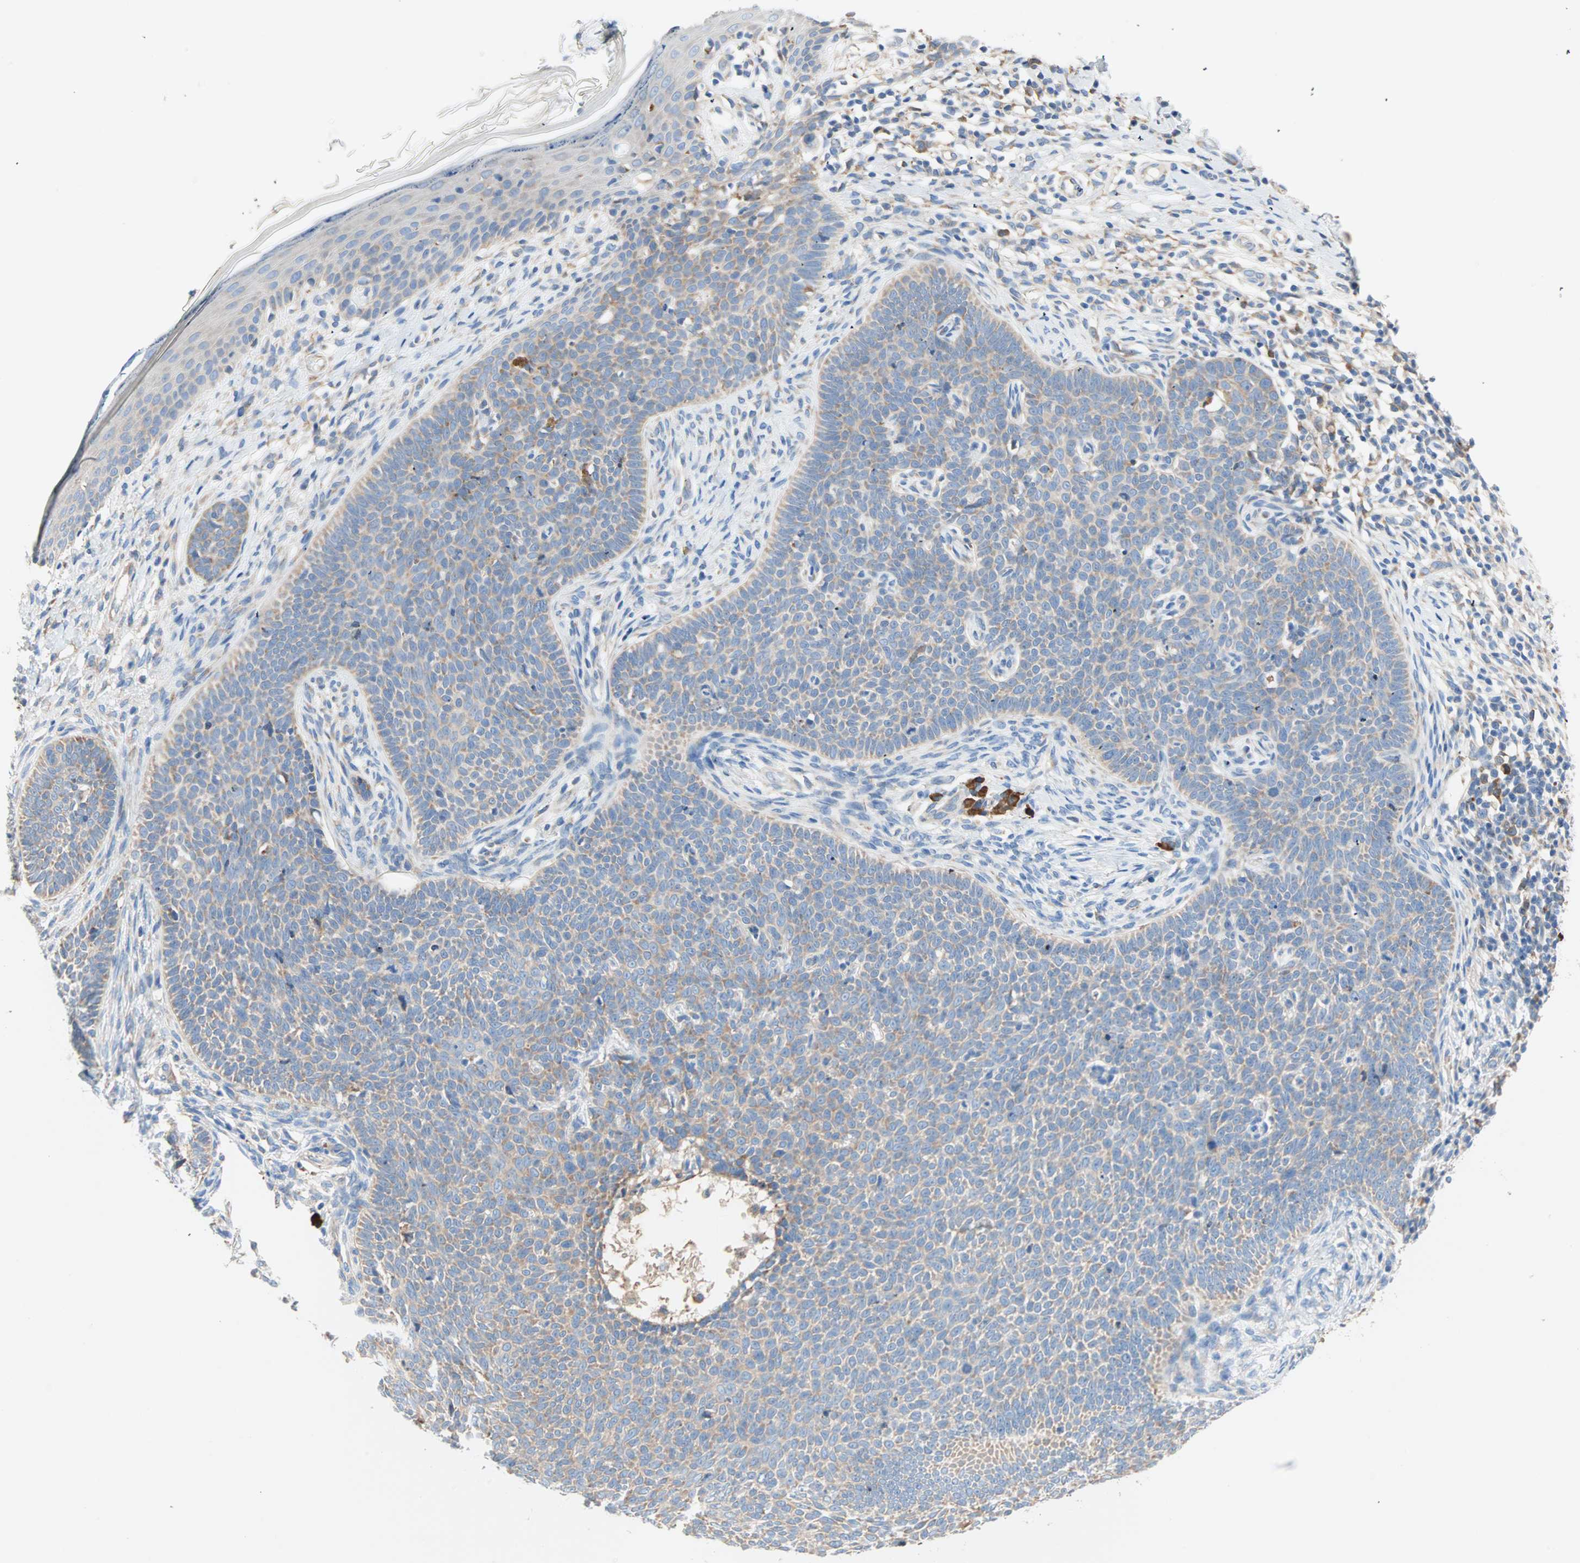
{"staining": {"intensity": "weak", "quantity": ">75%", "location": "cytoplasmic/membranous"}, "tissue": "skin cancer", "cell_type": "Tumor cells", "image_type": "cancer", "snomed": [{"axis": "morphology", "description": "Normal tissue, NOS"}, {"axis": "morphology", "description": "Basal cell carcinoma"}, {"axis": "topography", "description": "Skin"}], "caption": "Immunohistochemistry (IHC) (DAB) staining of skin cancer (basal cell carcinoma) shows weak cytoplasmic/membranous protein staining in about >75% of tumor cells. The protein is stained brown, and the nuclei are stained in blue (DAB IHC with brightfield microscopy, high magnification).", "gene": "PLCXD1", "patient": {"sex": "male", "age": 87}}